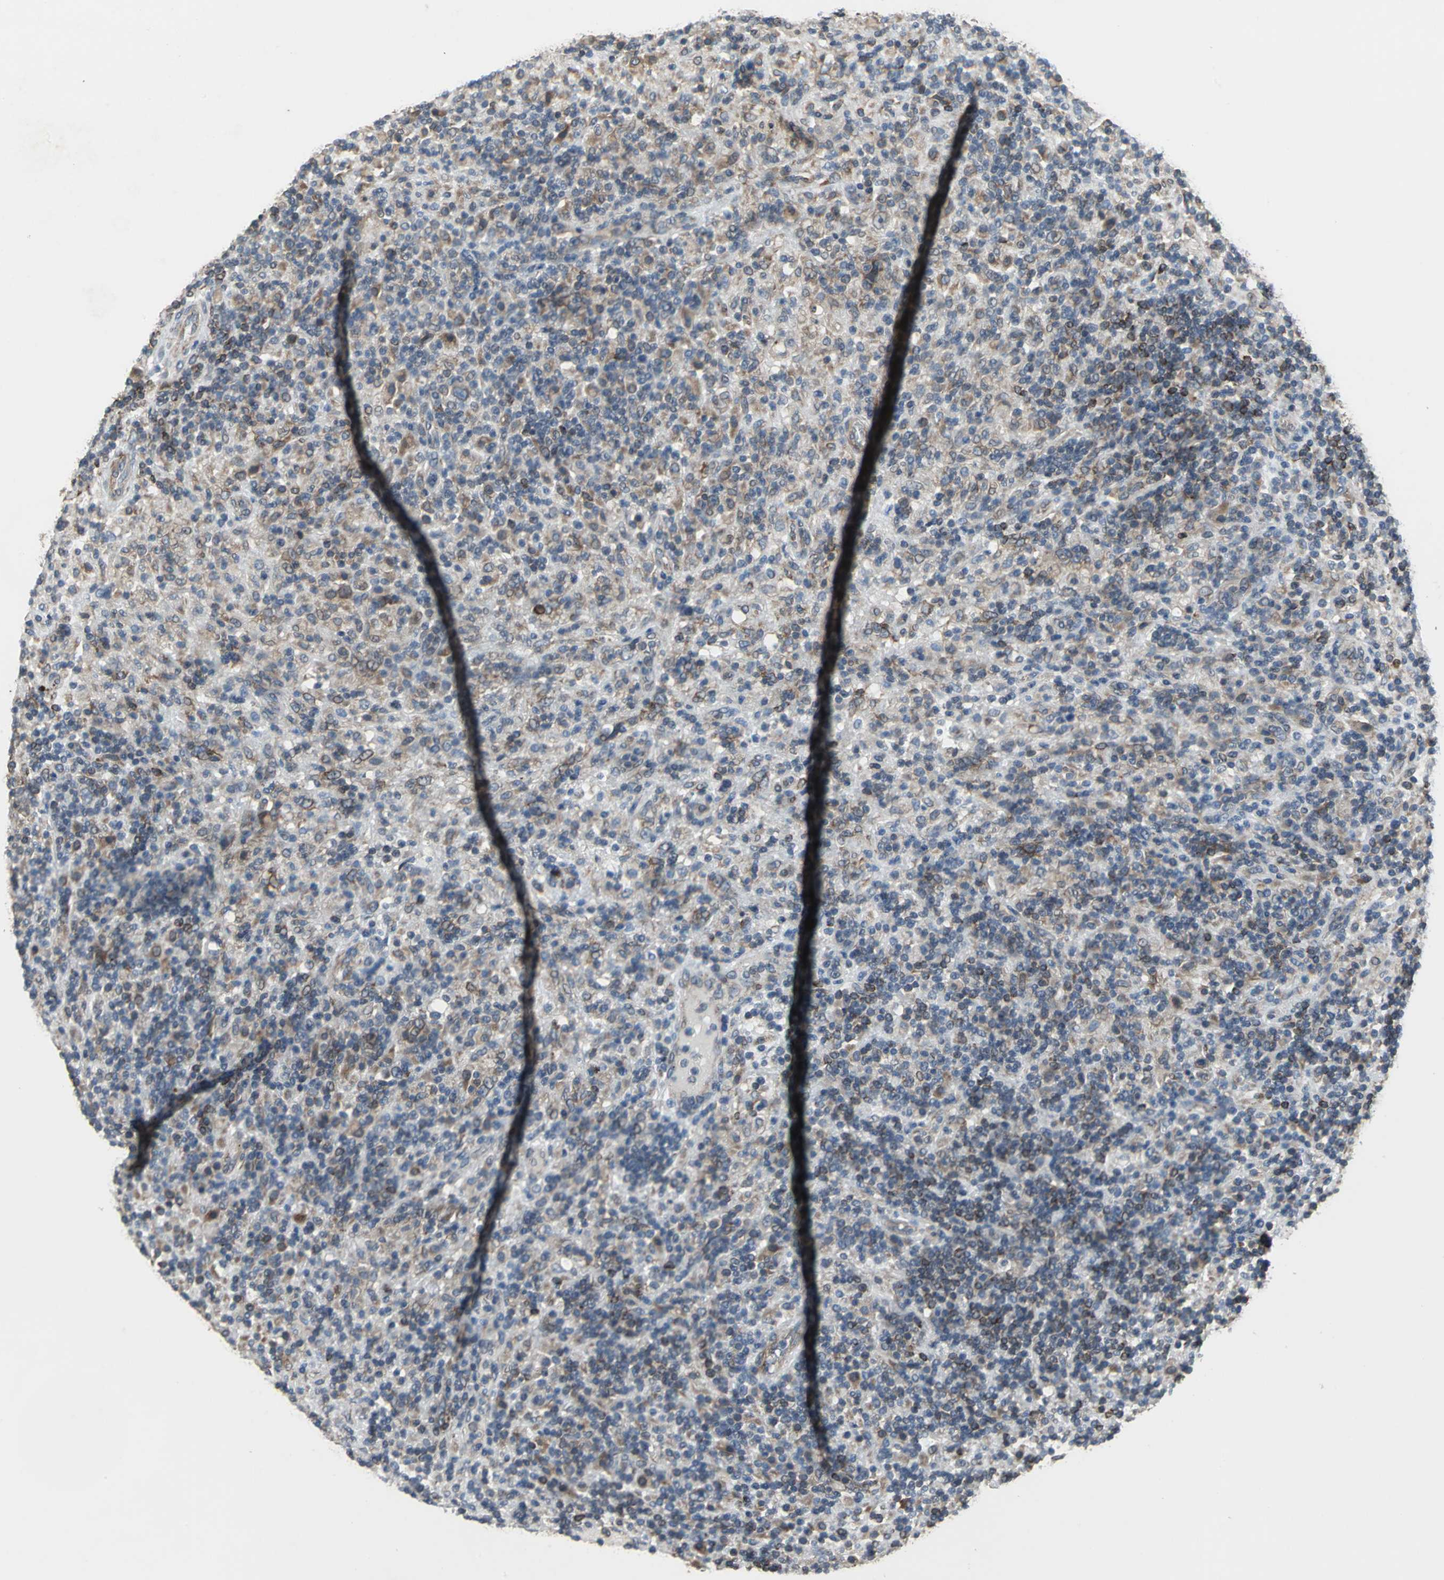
{"staining": {"intensity": "weak", "quantity": "25%-75%", "location": "cytoplasmic/membranous"}, "tissue": "lymphoma", "cell_type": "Tumor cells", "image_type": "cancer", "snomed": [{"axis": "morphology", "description": "Hodgkin's disease, NOS"}, {"axis": "topography", "description": "Lymph node"}], "caption": "Approximately 25%-75% of tumor cells in human Hodgkin's disease show weak cytoplasmic/membranous protein staining as visualized by brown immunohistochemical staining.", "gene": "SYVN1", "patient": {"sex": "male", "age": 70}}